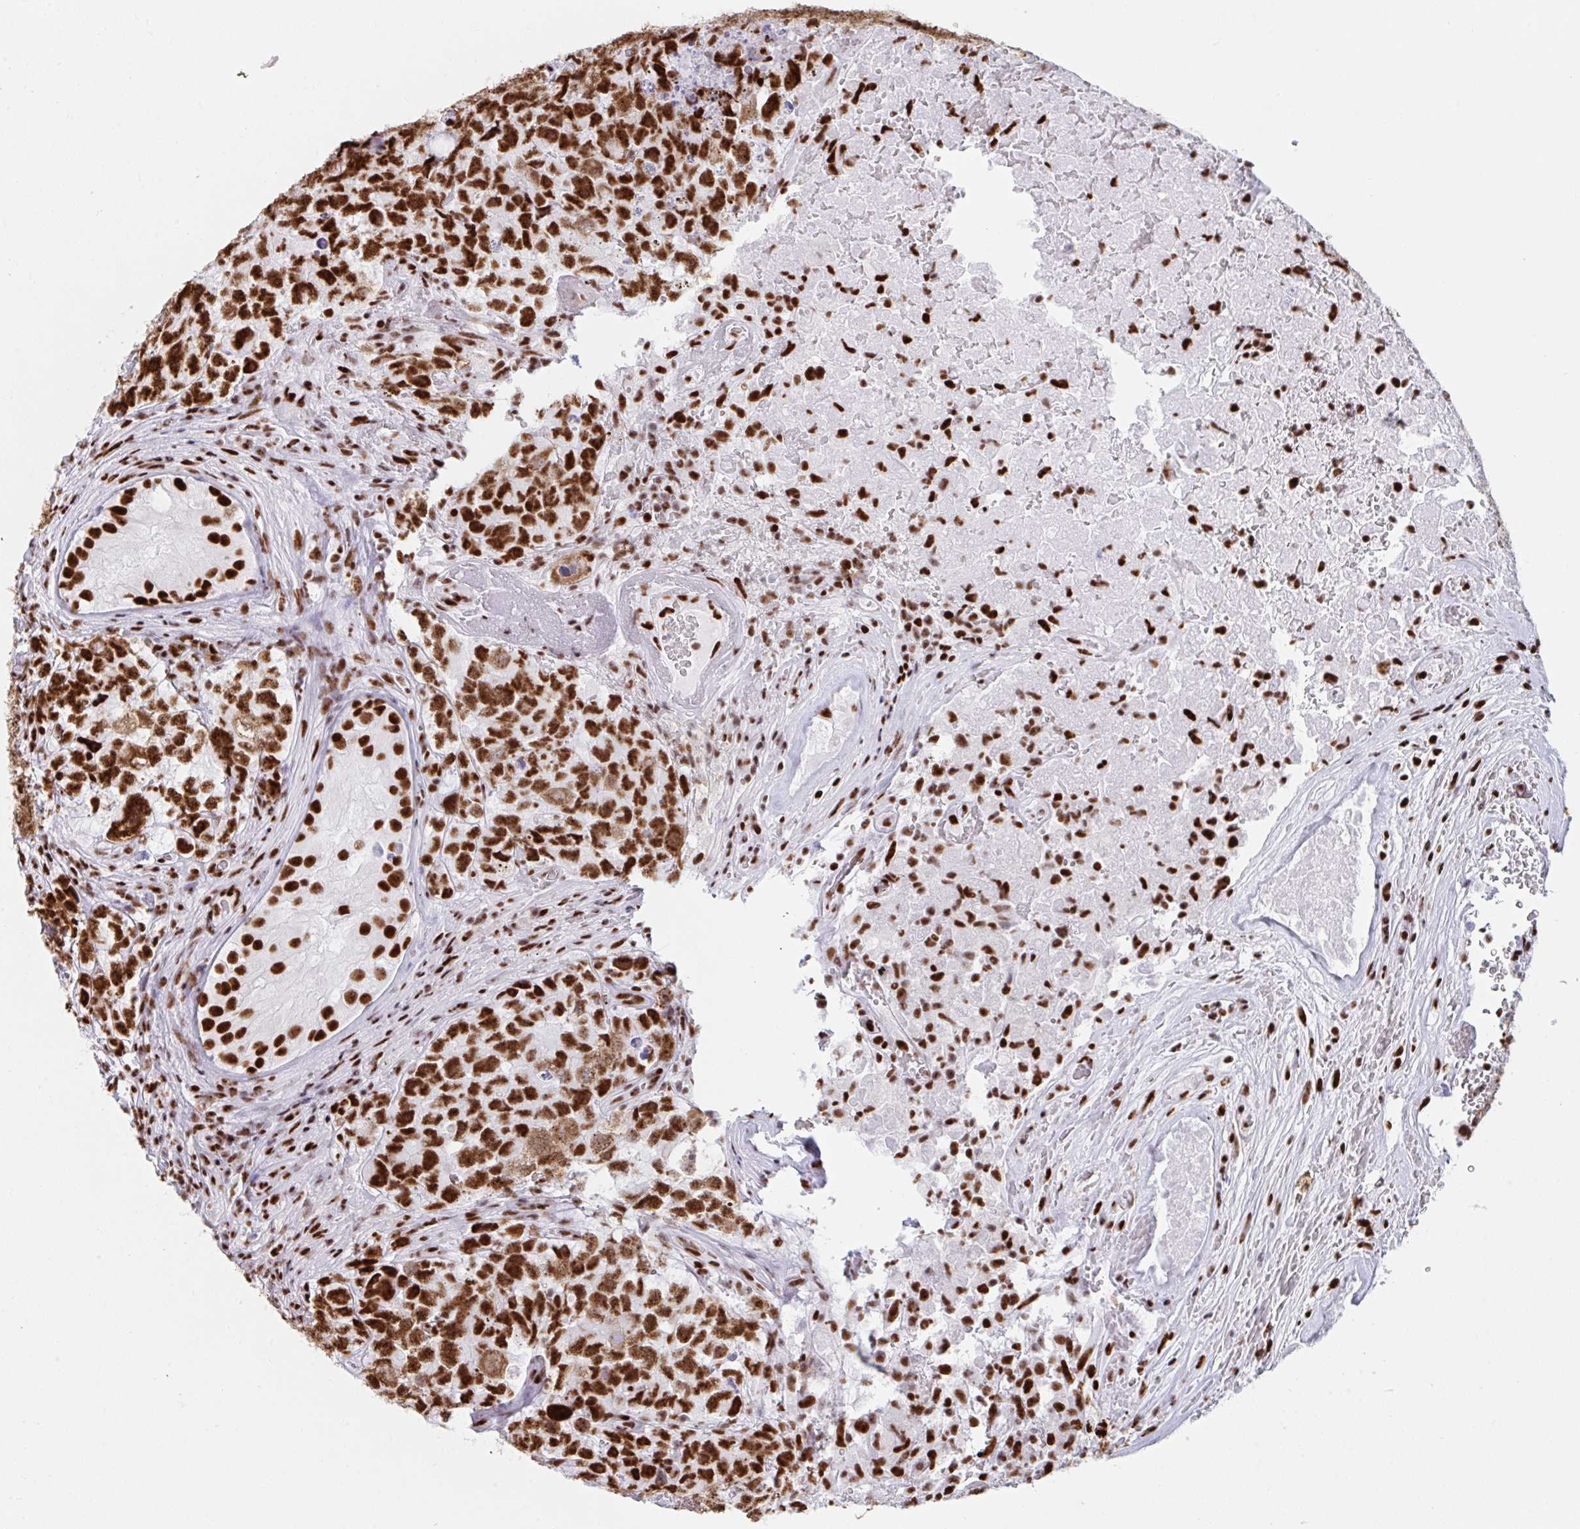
{"staining": {"intensity": "strong", "quantity": ">75%", "location": "nuclear"}, "tissue": "testis cancer", "cell_type": "Tumor cells", "image_type": "cancer", "snomed": [{"axis": "morphology", "description": "Carcinoma, Embryonal, NOS"}, {"axis": "topography", "description": "Testis"}], "caption": "Immunohistochemistry (IHC) micrograph of human testis embryonal carcinoma stained for a protein (brown), which shows high levels of strong nuclear expression in about >75% of tumor cells.", "gene": "IKZF2", "patient": {"sex": "male", "age": 18}}